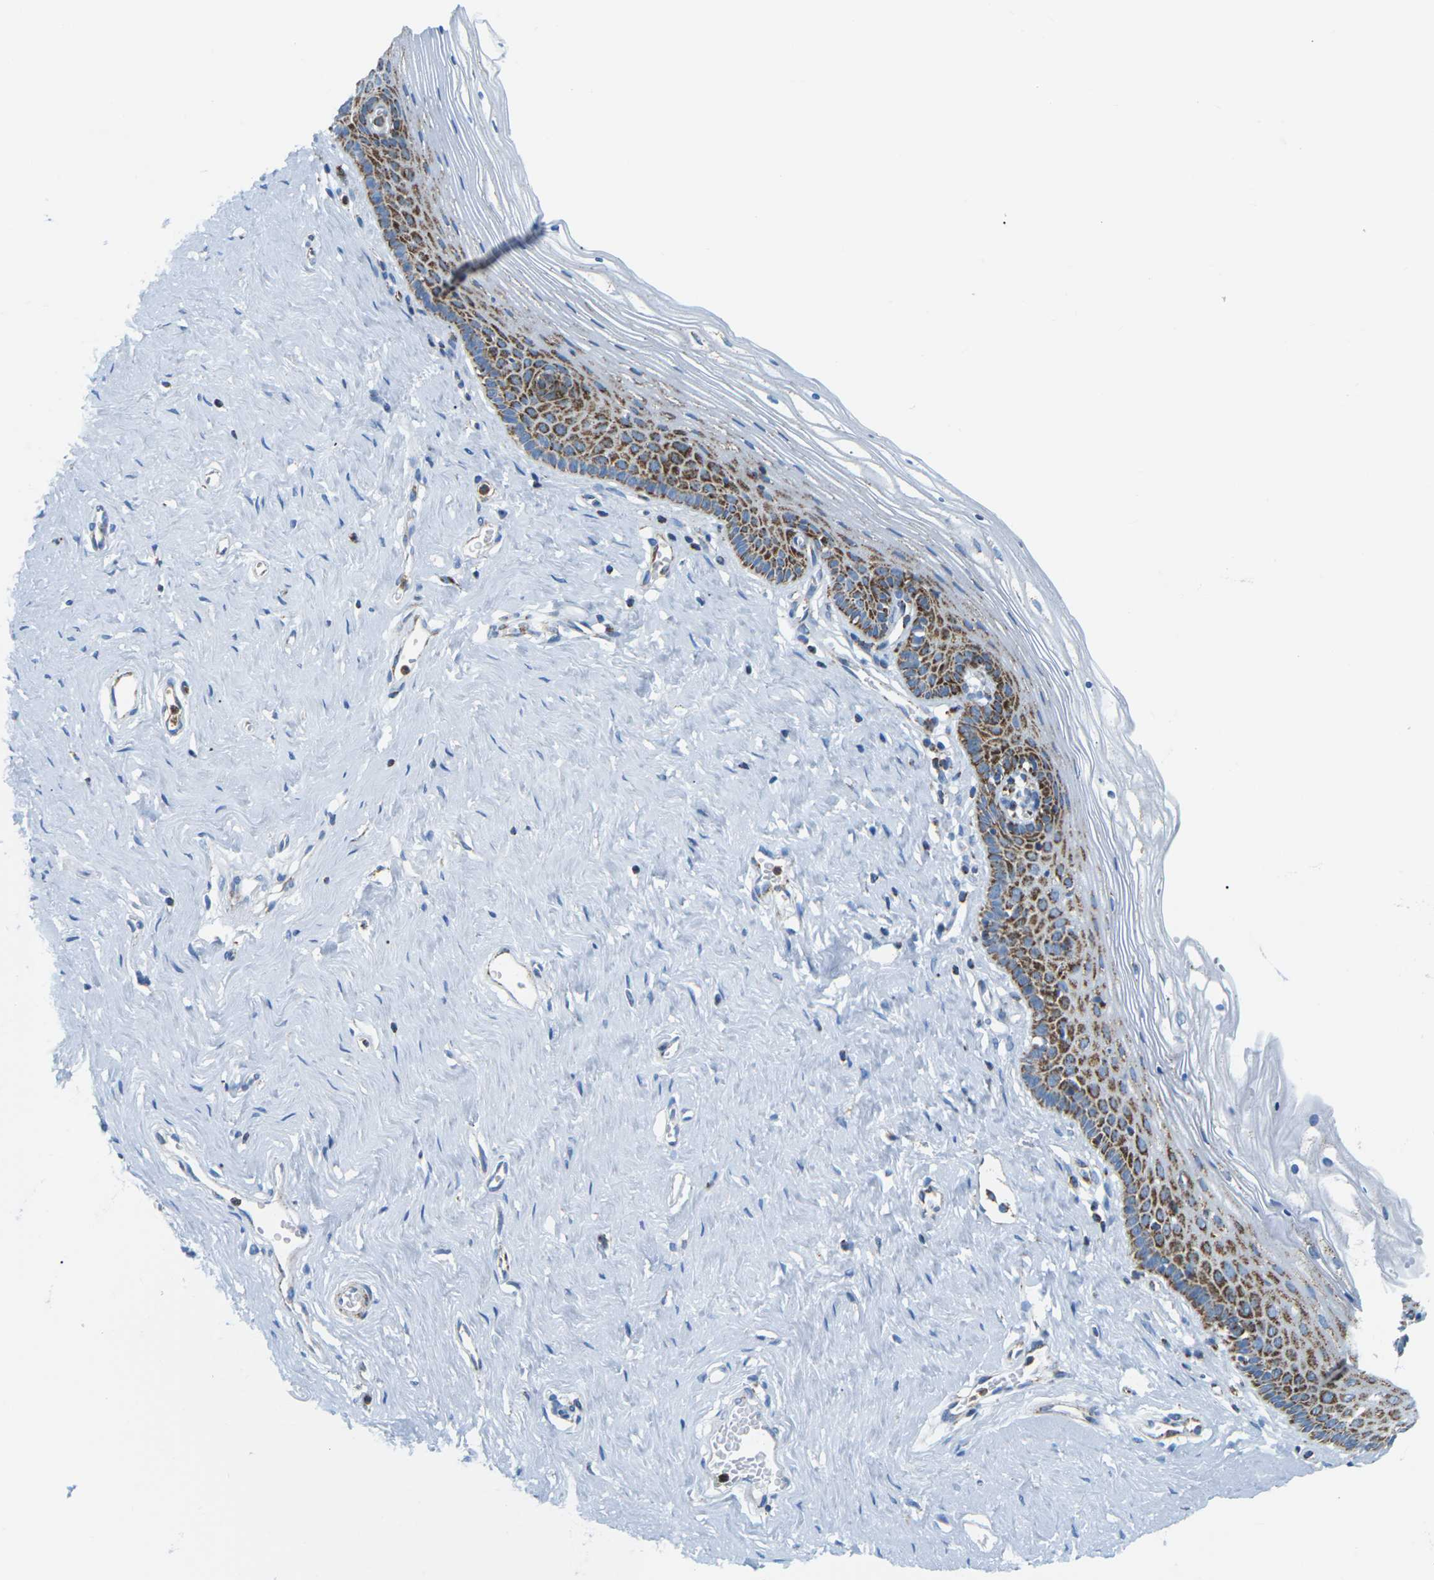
{"staining": {"intensity": "moderate", "quantity": "25%-75%", "location": "cytoplasmic/membranous"}, "tissue": "vagina", "cell_type": "Squamous epithelial cells", "image_type": "normal", "snomed": [{"axis": "morphology", "description": "Normal tissue, NOS"}, {"axis": "topography", "description": "Vagina"}], "caption": "A brown stain highlights moderate cytoplasmic/membranous staining of a protein in squamous epithelial cells of benign human vagina. Nuclei are stained in blue.", "gene": "COX6C", "patient": {"sex": "female", "age": 32}}